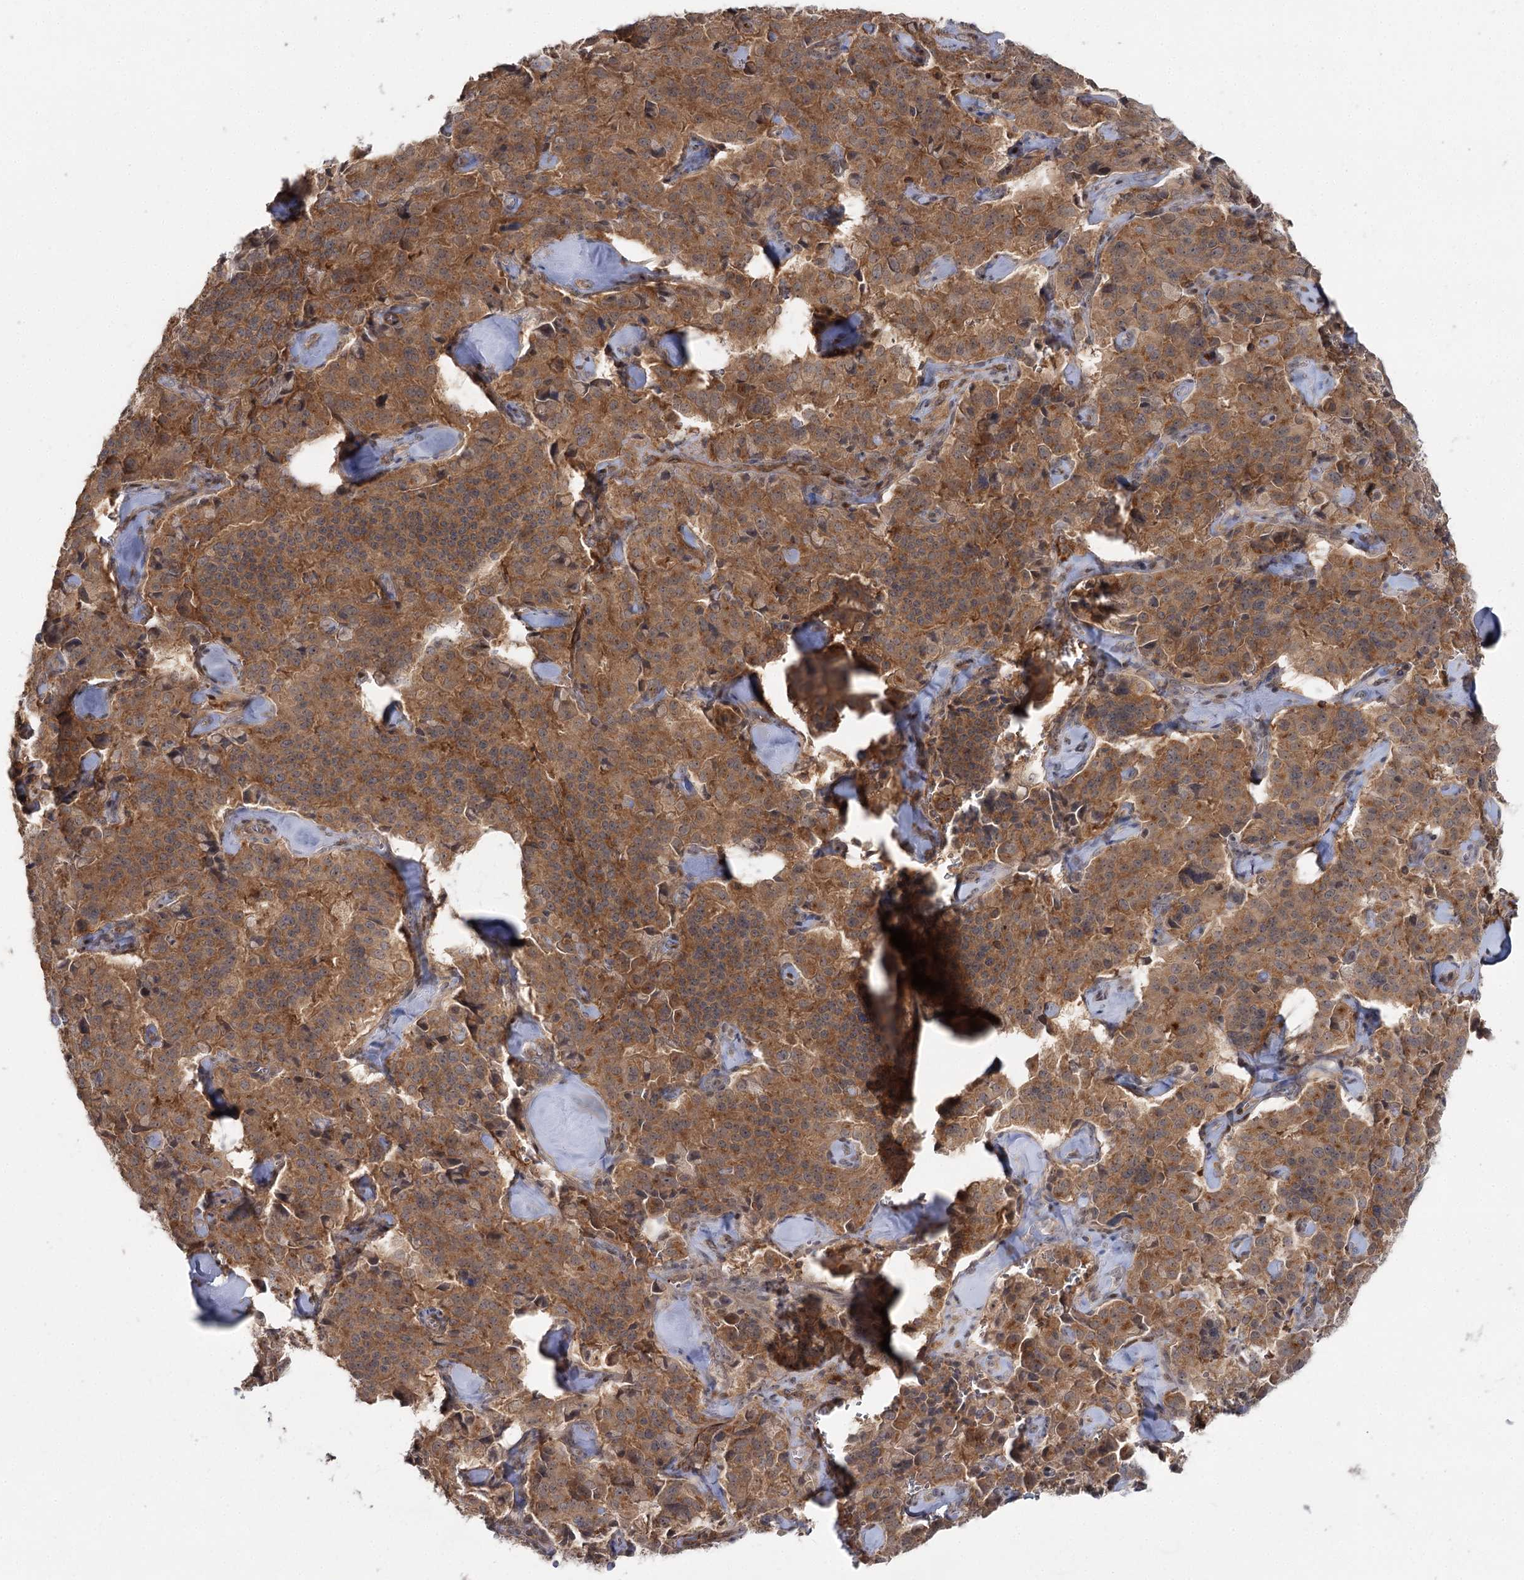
{"staining": {"intensity": "moderate", "quantity": ">75%", "location": "cytoplasmic/membranous"}, "tissue": "pancreatic cancer", "cell_type": "Tumor cells", "image_type": "cancer", "snomed": [{"axis": "morphology", "description": "Adenocarcinoma, NOS"}, {"axis": "topography", "description": "Pancreas"}], "caption": "A histopathology image of human pancreatic cancer (adenocarcinoma) stained for a protein reveals moderate cytoplasmic/membranous brown staining in tumor cells.", "gene": "WDR44", "patient": {"sex": "male", "age": 65}}